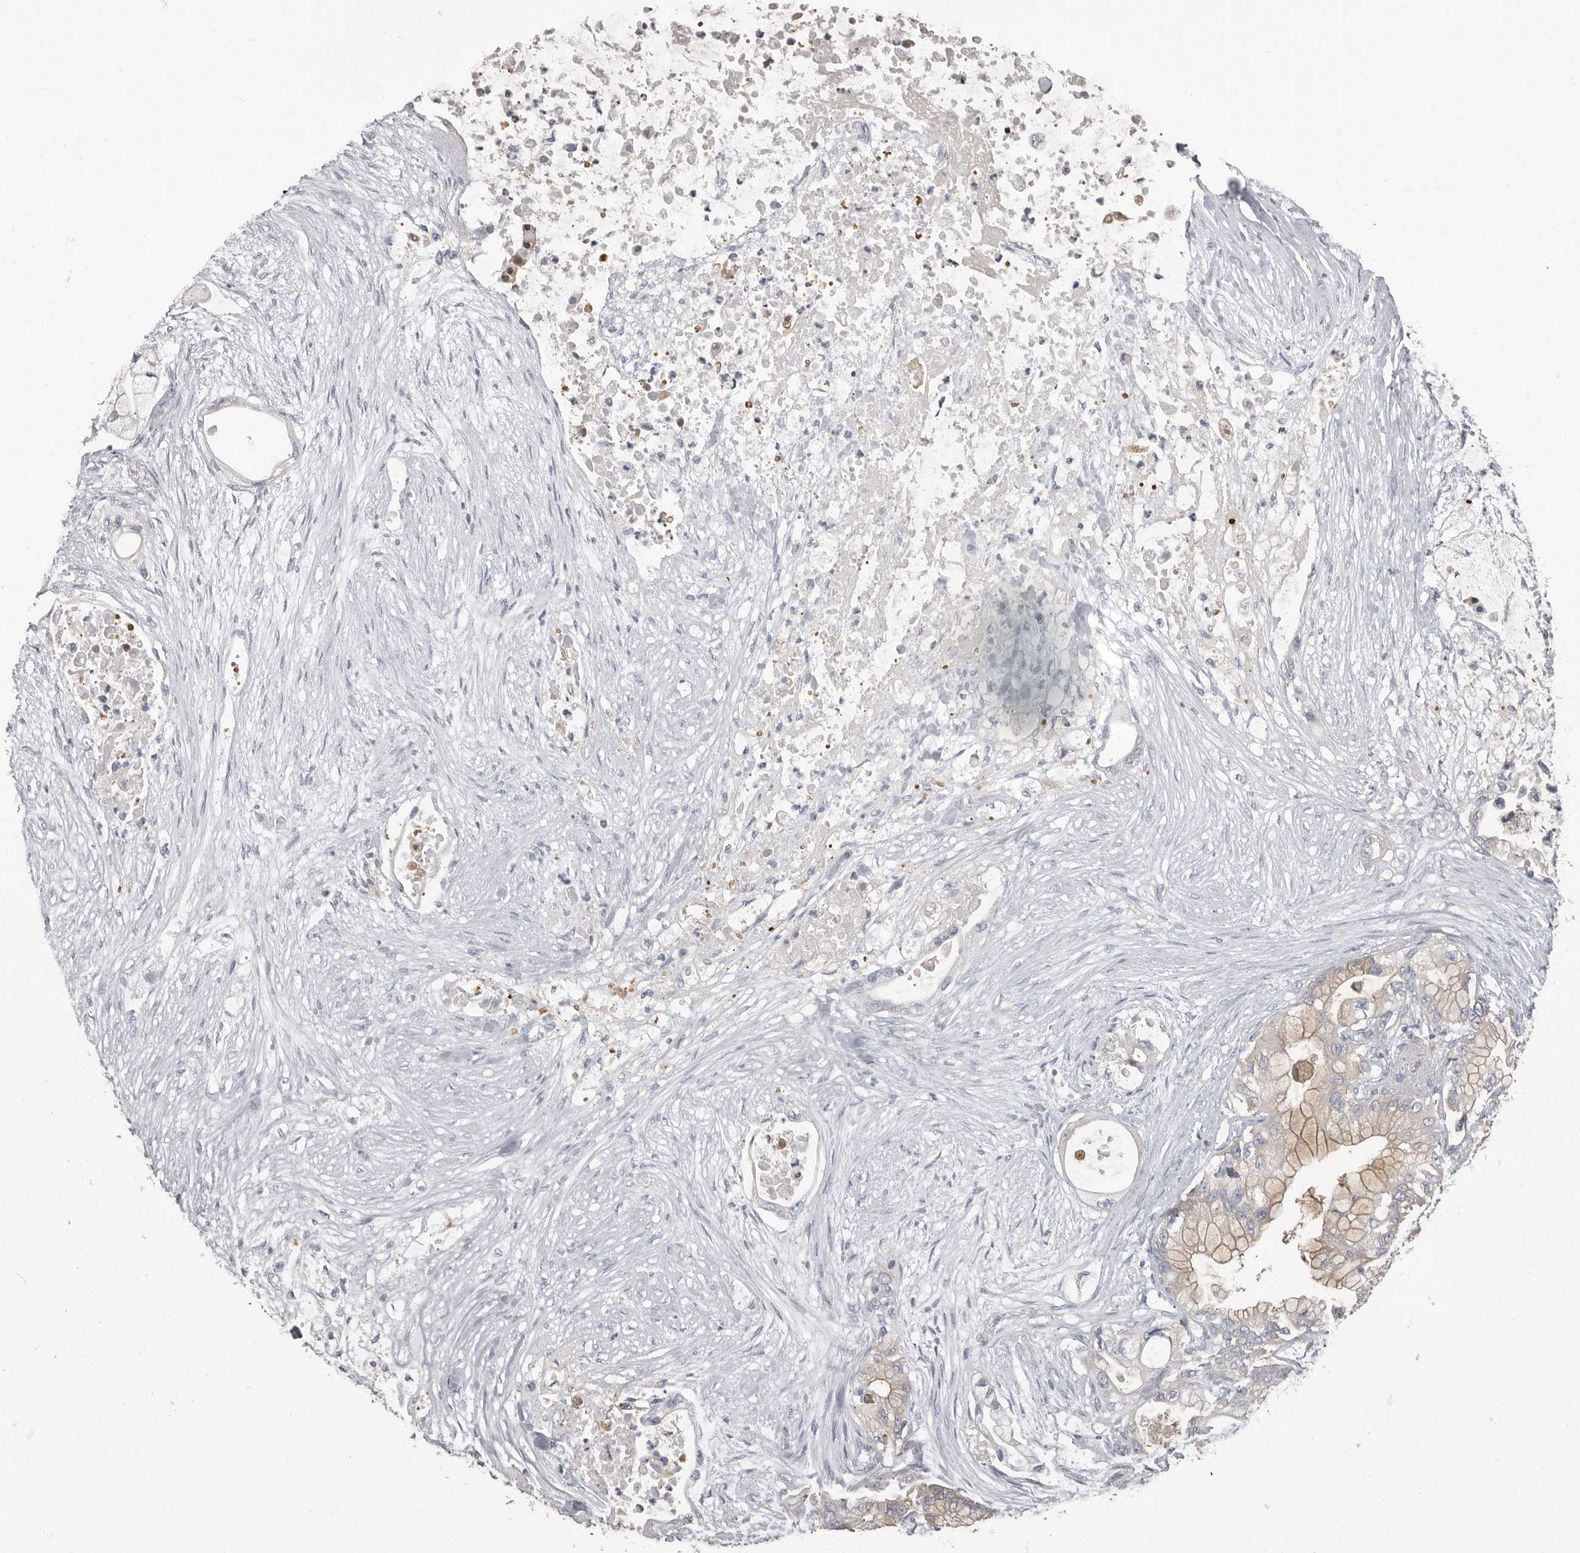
{"staining": {"intensity": "weak", "quantity": "<25%", "location": "cytoplasmic/membranous"}, "tissue": "pancreatic cancer", "cell_type": "Tumor cells", "image_type": "cancer", "snomed": [{"axis": "morphology", "description": "Adenocarcinoma, NOS"}, {"axis": "topography", "description": "Pancreas"}], "caption": "Pancreatic cancer was stained to show a protein in brown. There is no significant expression in tumor cells.", "gene": "APEH", "patient": {"sex": "male", "age": 53}}